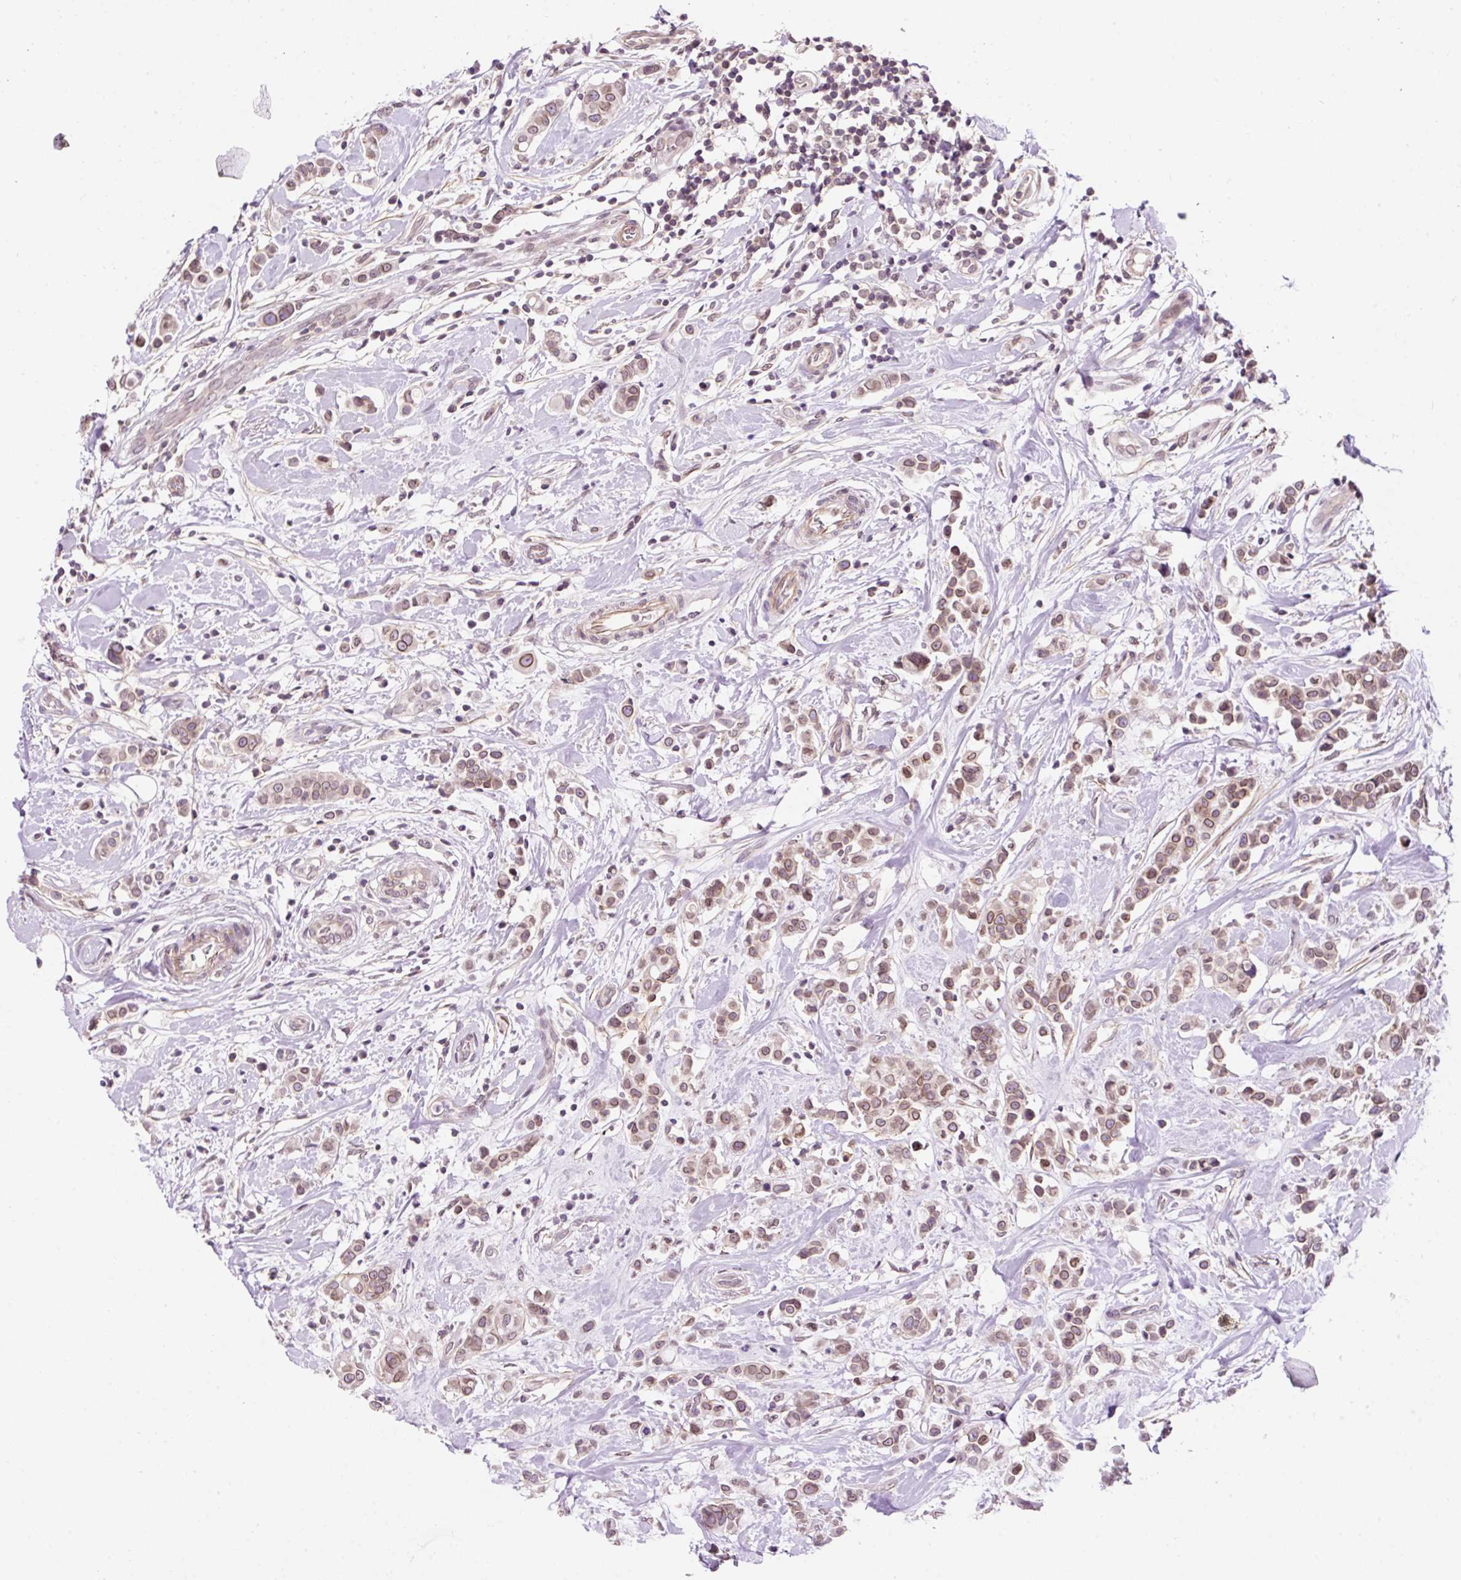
{"staining": {"intensity": "moderate", "quantity": ">75%", "location": "cytoplasmic/membranous,nuclear"}, "tissue": "breast cancer", "cell_type": "Tumor cells", "image_type": "cancer", "snomed": [{"axis": "morphology", "description": "Duct carcinoma"}, {"axis": "topography", "description": "Breast"}], "caption": "IHC (DAB) staining of breast cancer (intraductal carcinoma) reveals moderate cytoplasmic/membranous and nuclear protein positivity in approximately >75% of tumor cells.", "gene": "ZNF610", "patient": {"sex": "female", "age": 27}}